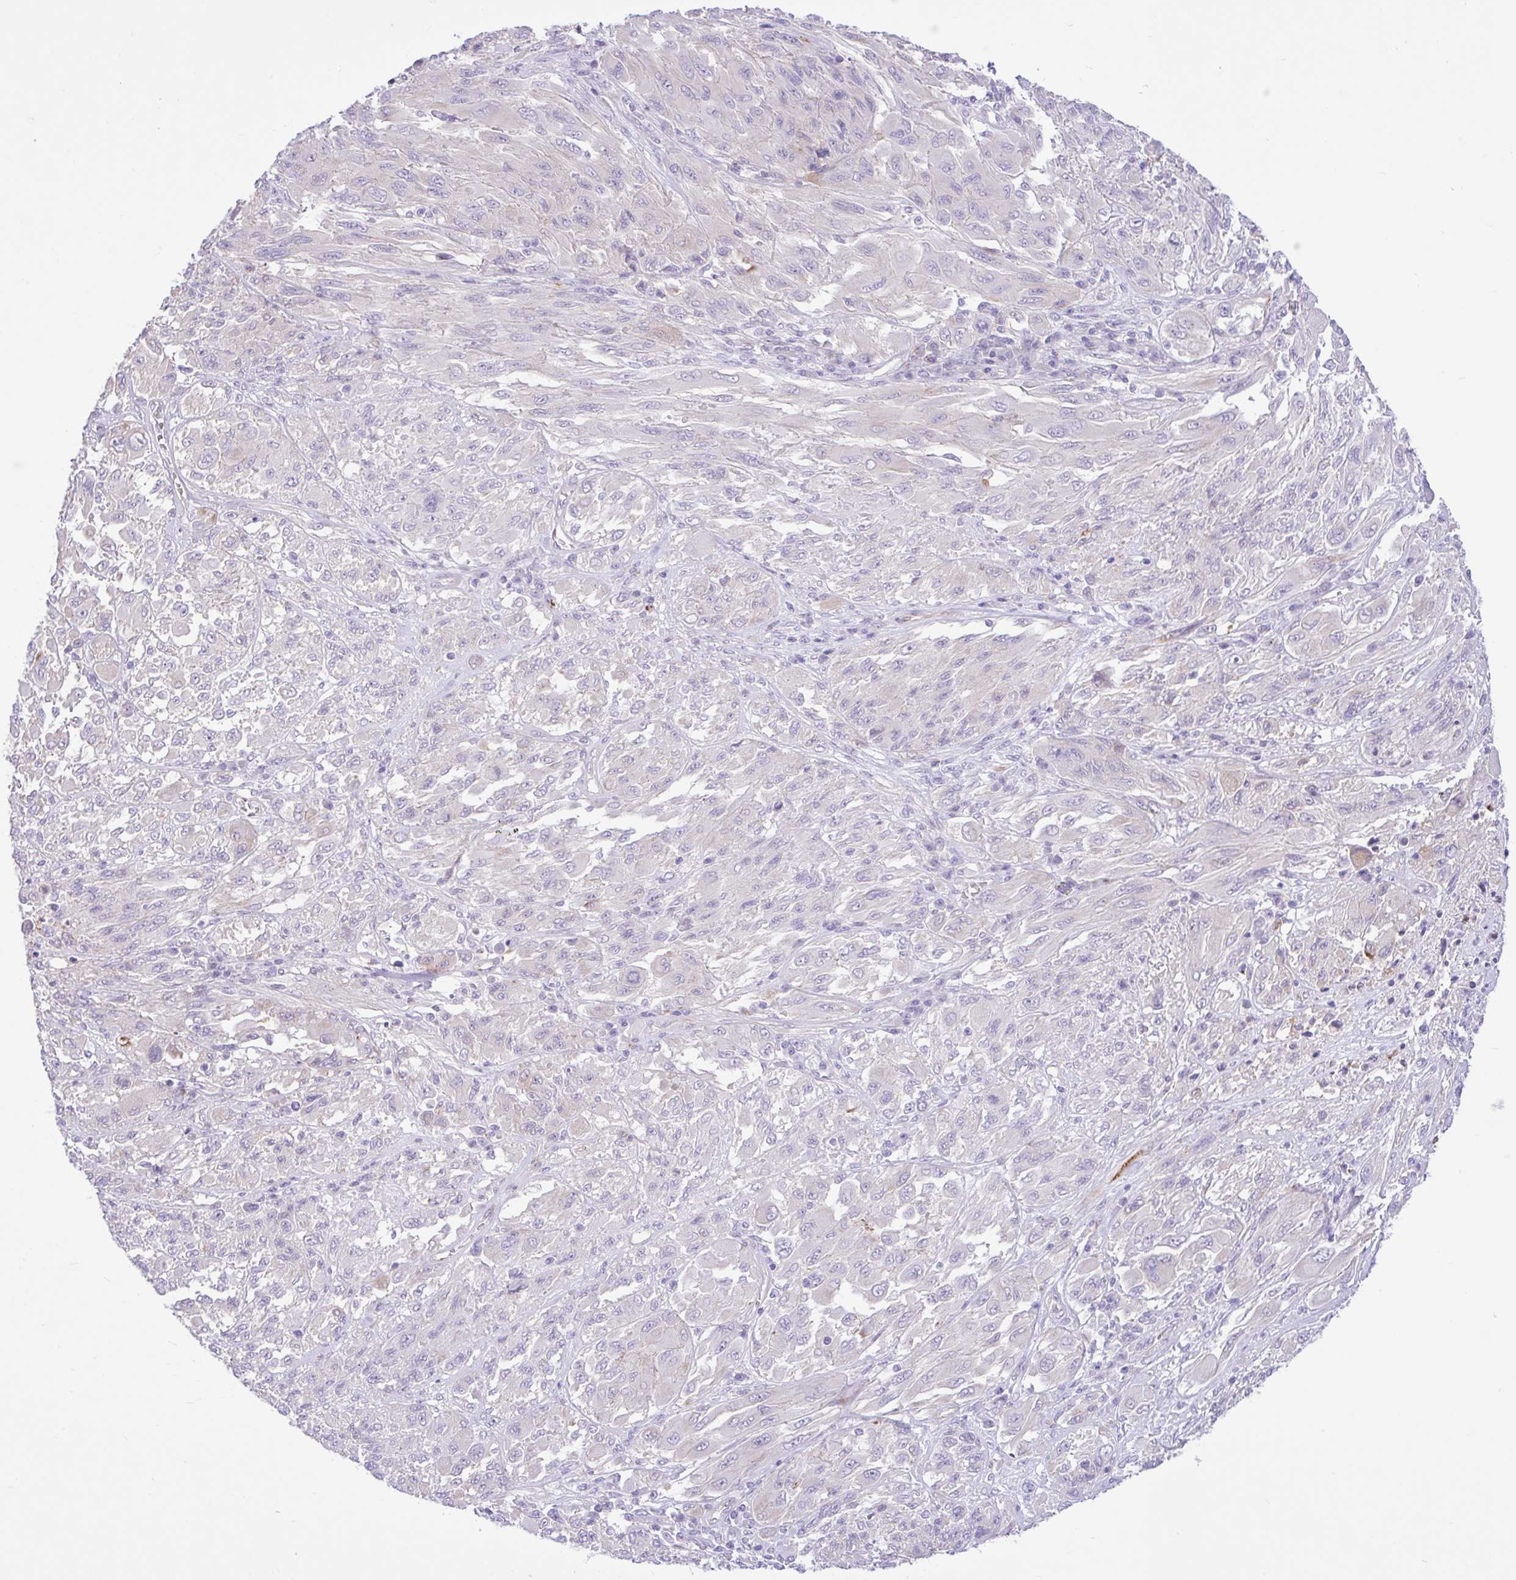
{"staining": {"intensity": "negative", "quantity": "none", "location": "none"}, "tissue": "melanoma", "cell_type": "Tumor cells", "image_type": "cancer", "snomed": [{"axis": "morphology", "description": "Malignant melanoma, NOS"}, {"axis": "topography", "description": "Skin"}], "caption": "The histopathology image reveals no significant positivity in tumor cells of malignant melanoma.", "gene": "ZNF101", "patient": {"sex": "female", "age": 91}}